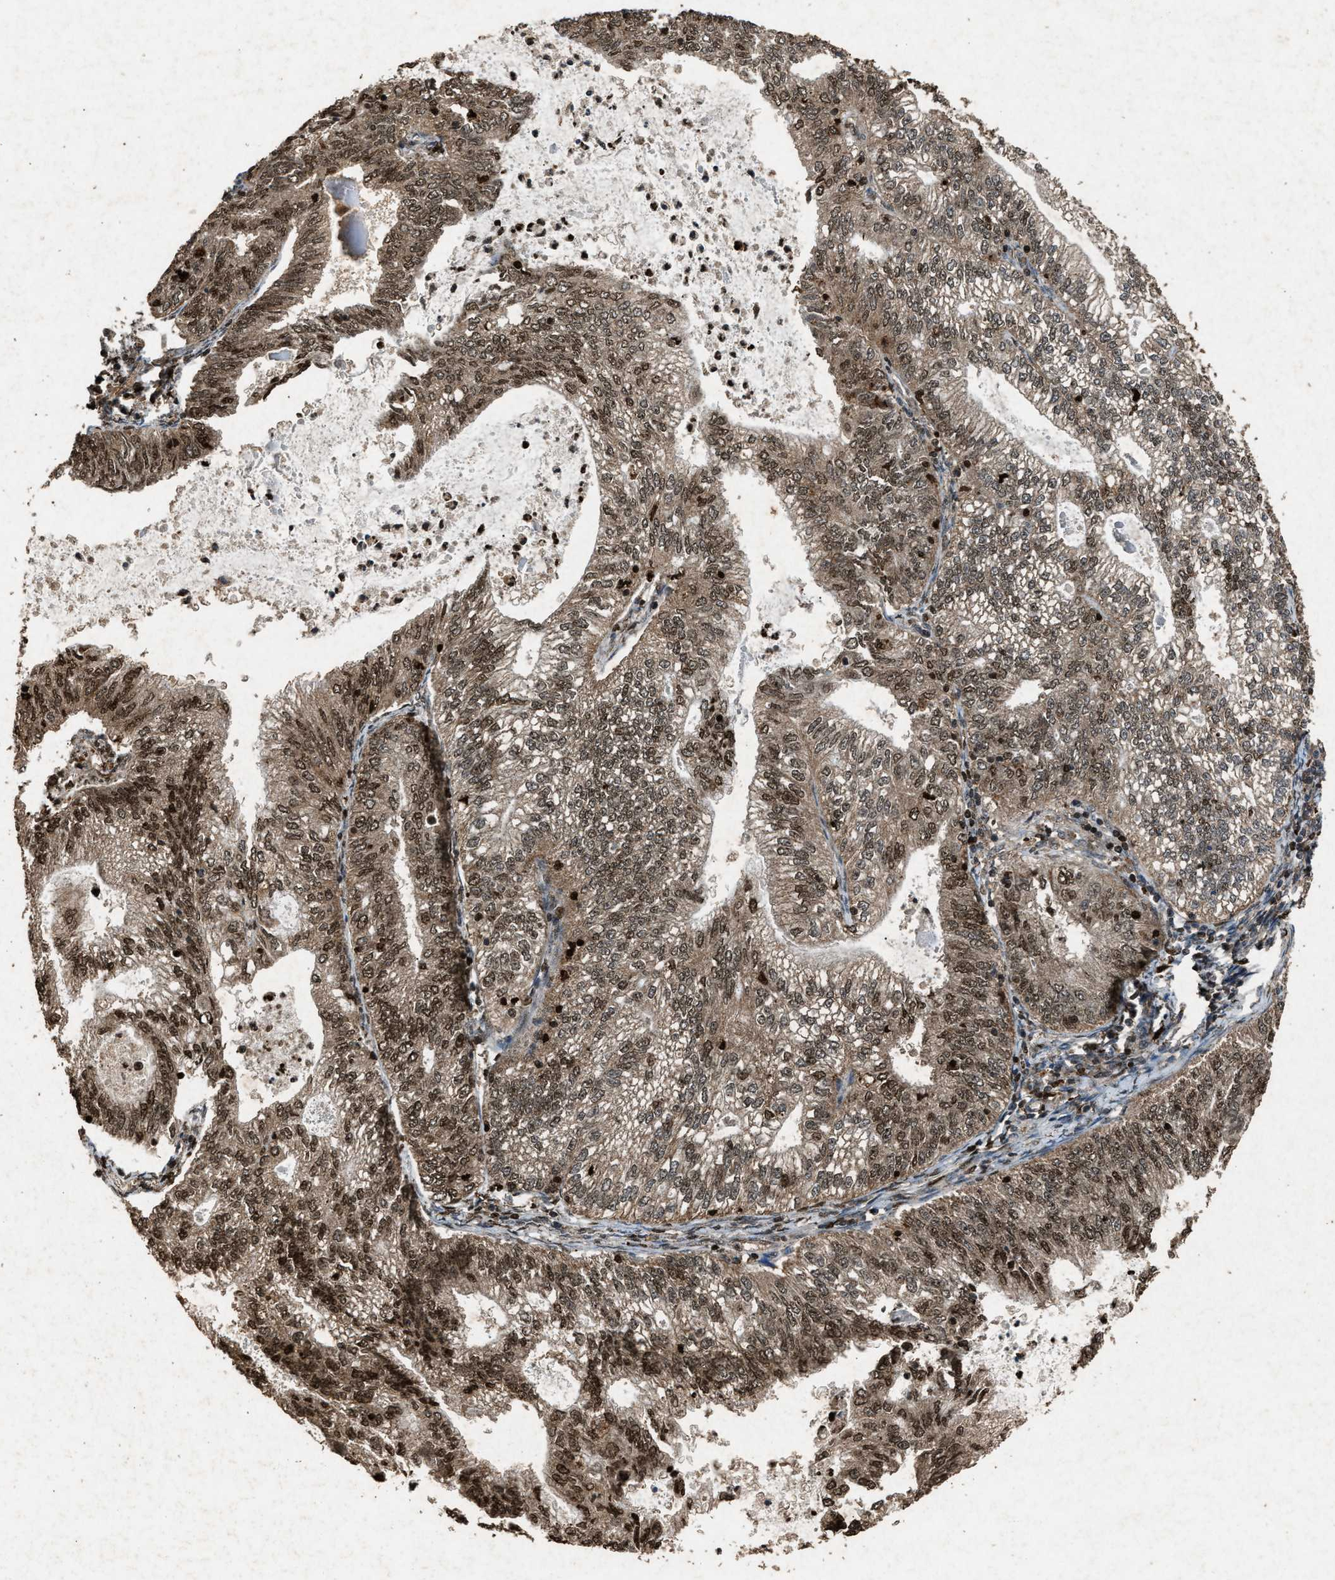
{"staining": {"intensity": "strong", "quantity": ">75%", "location": "cytoplasmic/membranous,nuclear"}, "tissue": "endometrial cancer", "cell_type": "Tumor cells", "image_type": "cancer", "snomed": [{"axis": "morphology", "description": "Adenocarcinoma, NOS"}, {"axis": "topography", "description": "Endometrium"}], "caption": "Endometrial adenocarcinoma was stained to show a protein in brown. There is high levels of strong cytoplasmic/membranous and nuclear positivity in about >75% of tumor cells.", "gene": "PSMD1", "patient": {"sex": "female", "age": 69}}